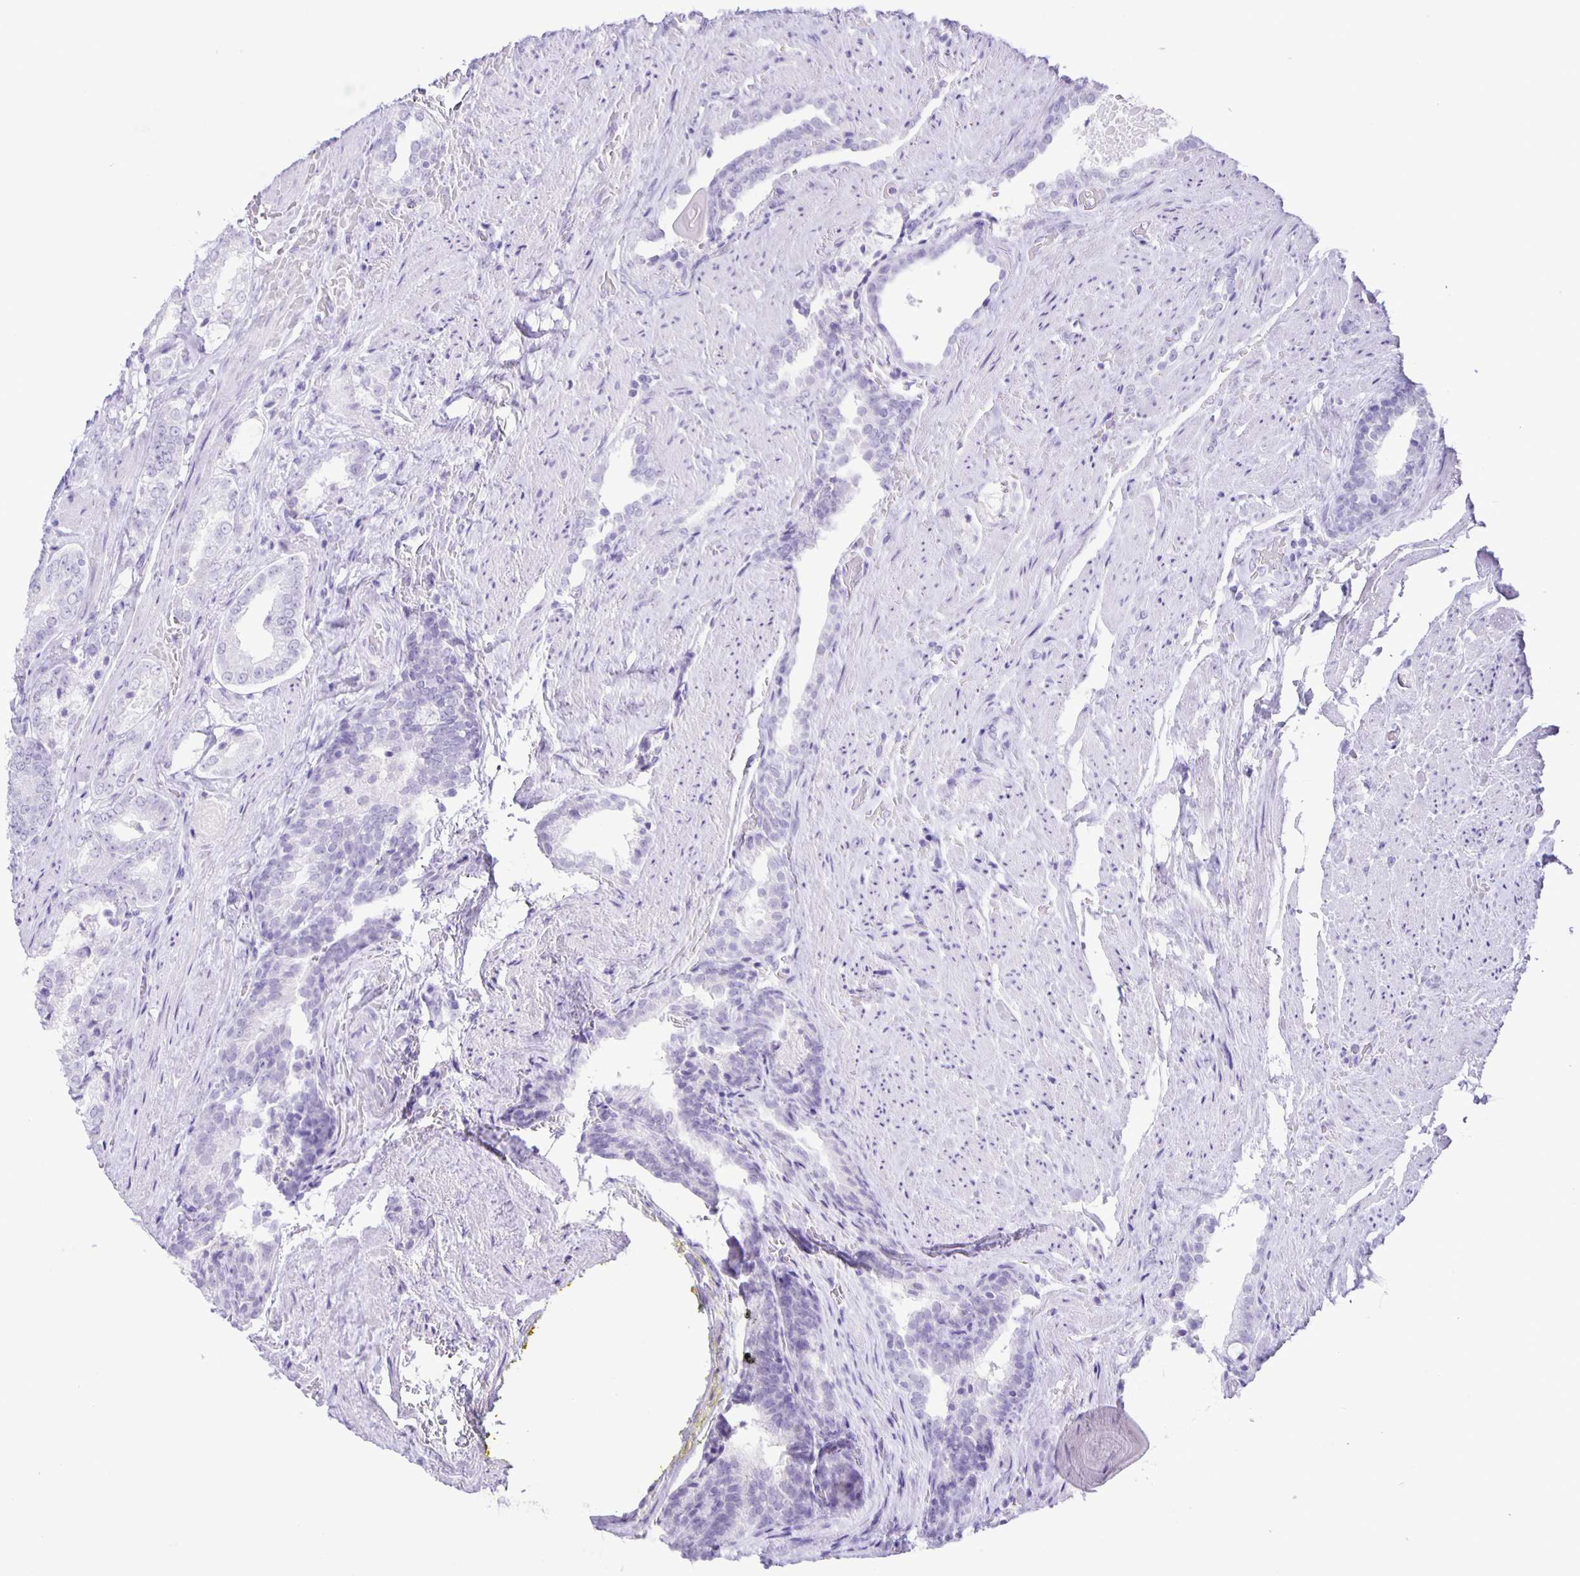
{"staining": {"intensity": "negative", "quantity": "none", "location": "none"}, "tissue": "prostate cancer", "cell_type": "Tumor cells", "image_type": "cancer", "snomed": [{"axis": "morphology", "description": "Adenocarcinoma, High grade"}, {"axis": "topography", "description": "Prostate"}], "caption": "Tumor cells are negative for brown protein staining in prostate cancer (adenocarcinoma (high-grade)). (Immunohistochemistry (ihc), brightfield microscopy, high magnification).", "gene": "EZHIP", "patient": {"sex": "male", "age": 65}}